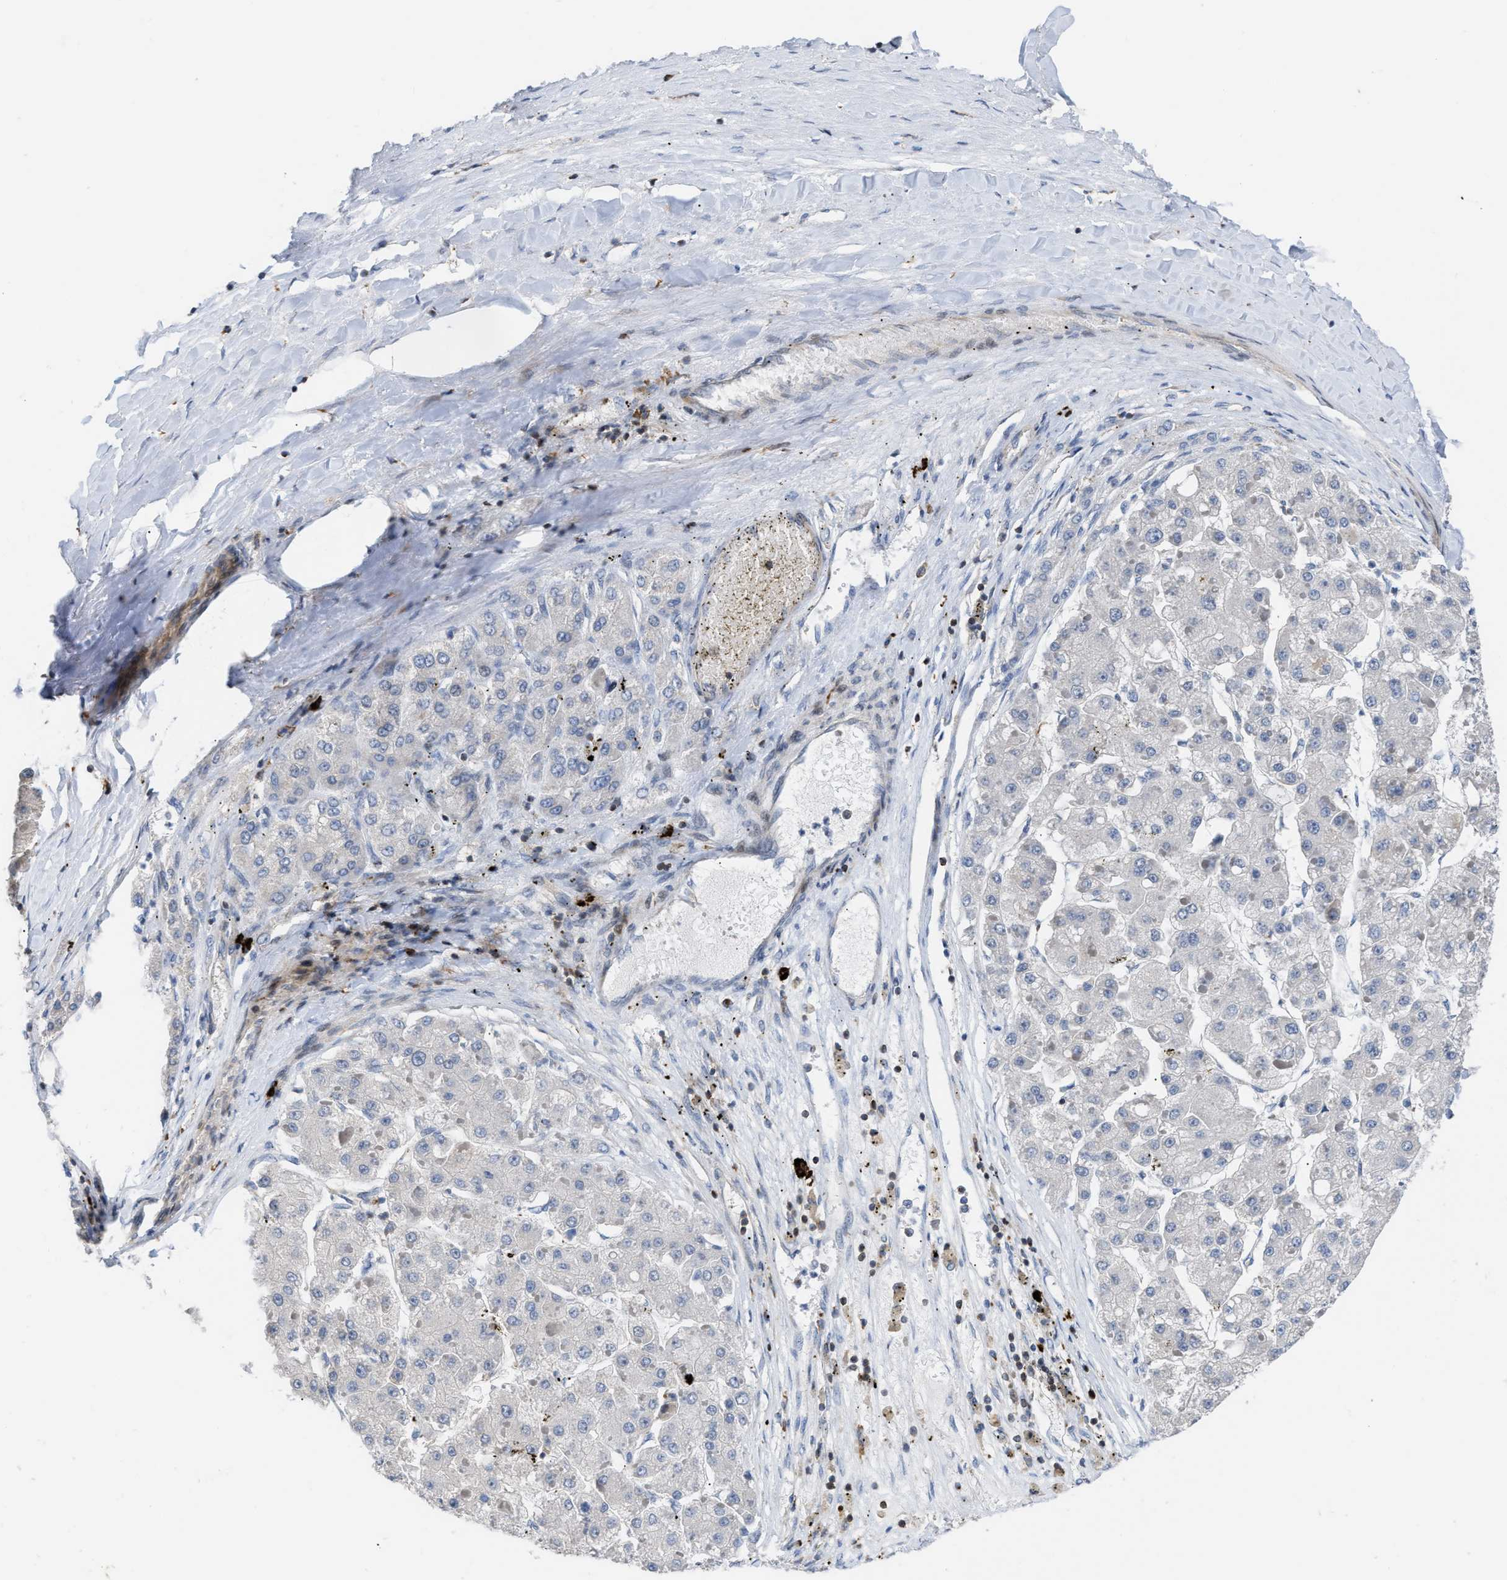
{"staining": {"intensity": "negative", "quantity": "none", "location": "none"}, "tissue": "liver cancer", "cell_type": "Tumor cells", "image_type": "cancer", "snomed": [{"axis": "morphology", "description": "Carcinoma, Hepatocellular, NOS"}, {"axis": "topography", "description": "Liver"}], "caption": "This is an immunohistochemistry micrograph of human liver hepatocellular carcinoma. There is no staining in tumor cells.", "gene": "ATP9A", "patient": {"sex": "female", "age": 73}}